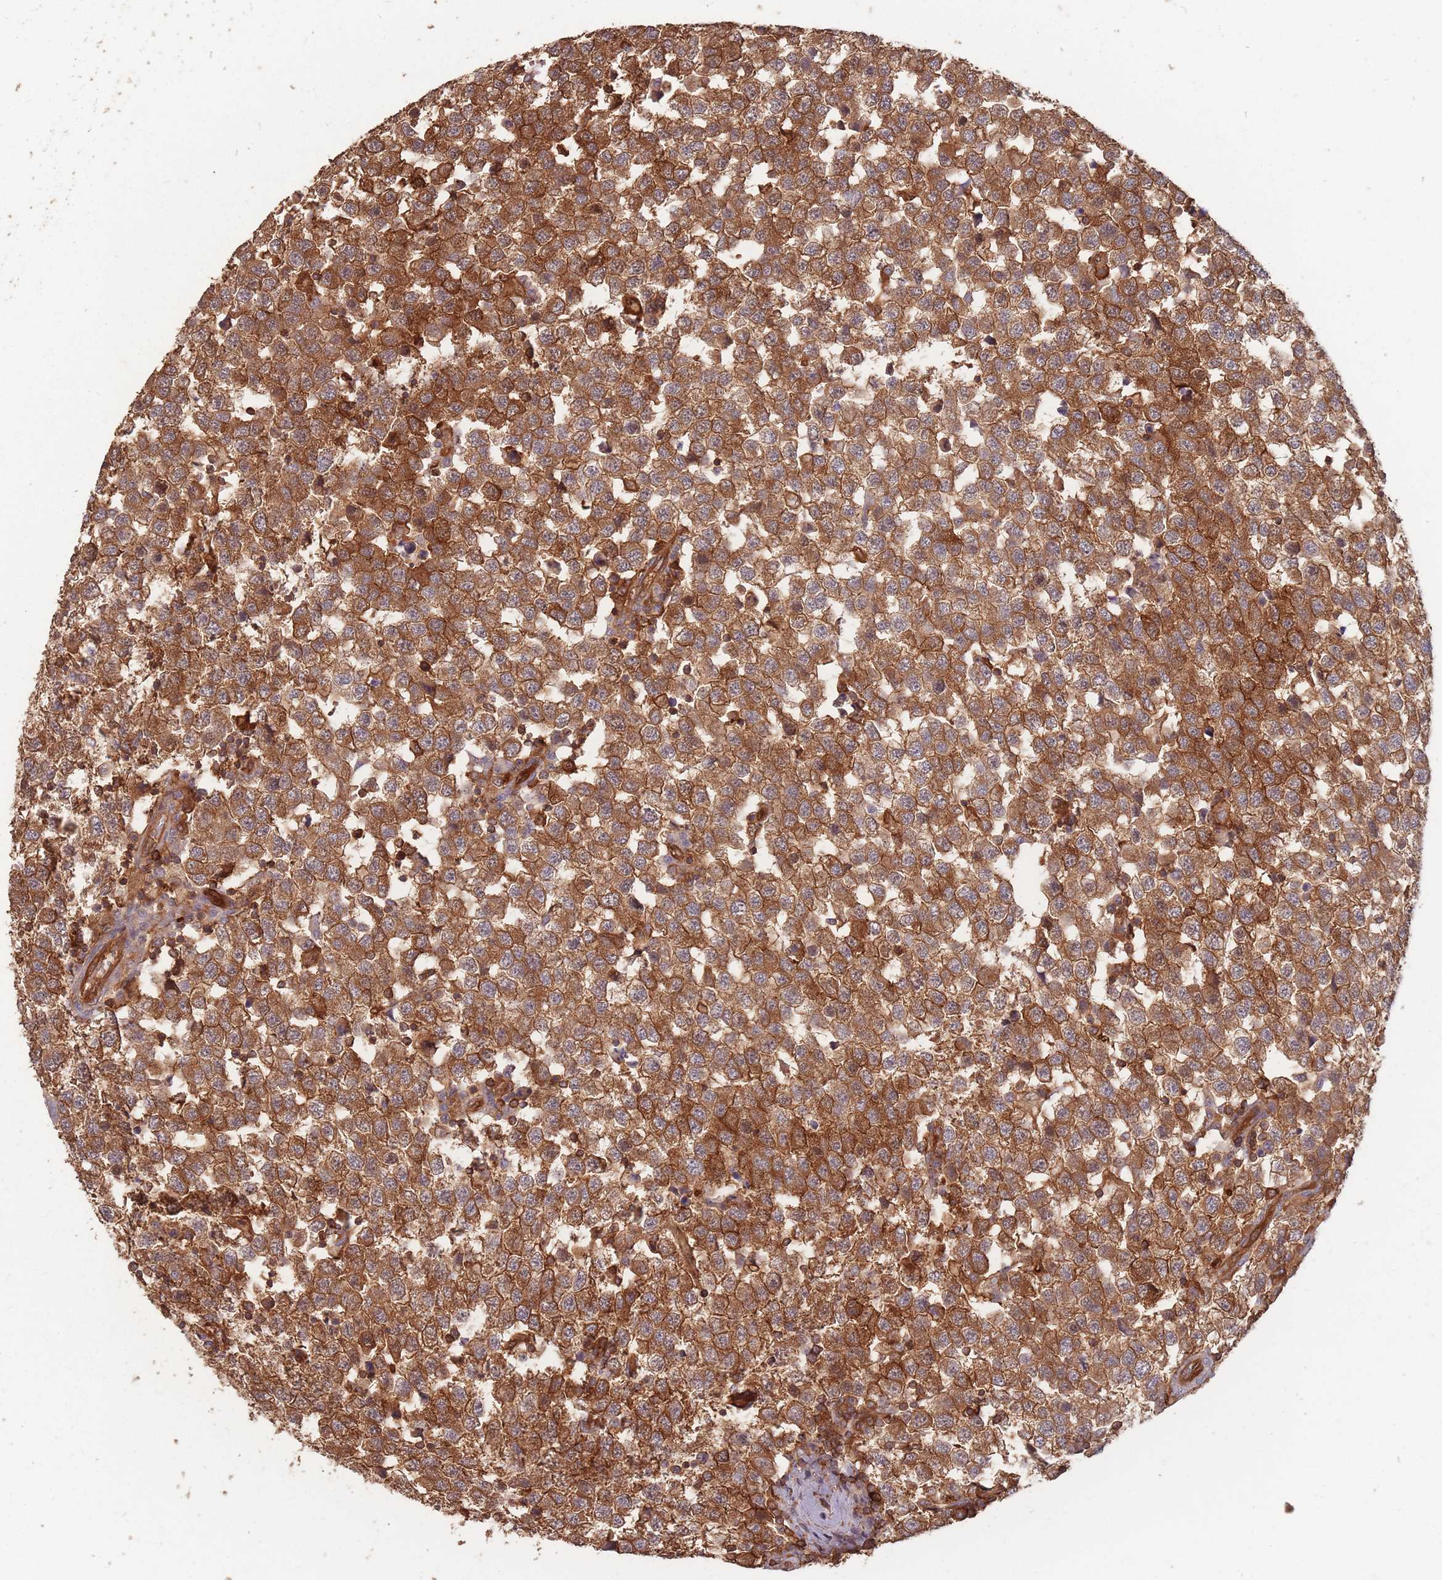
{"staining": {"intensity": "strong", "quantity": ">75%", "location": "cytoplasmic/membranous"}, "tissue": "testis cancer", "cell_type": "Tumor cells", "image_type": "cancer", "snomed": [{"axis": "morphology", "description": "Seminoma, NOS"}, {"axis": "topography", "description": "Testis"}], "caption": "DAB immunohistochemical staining of human testis cancer (seminoma) shows strong cytoplasmic/membranous protein expression in approximately >75% of tumor cells.", "gene": "PLS3", "patient": {"sex": "male", "age": 34}}